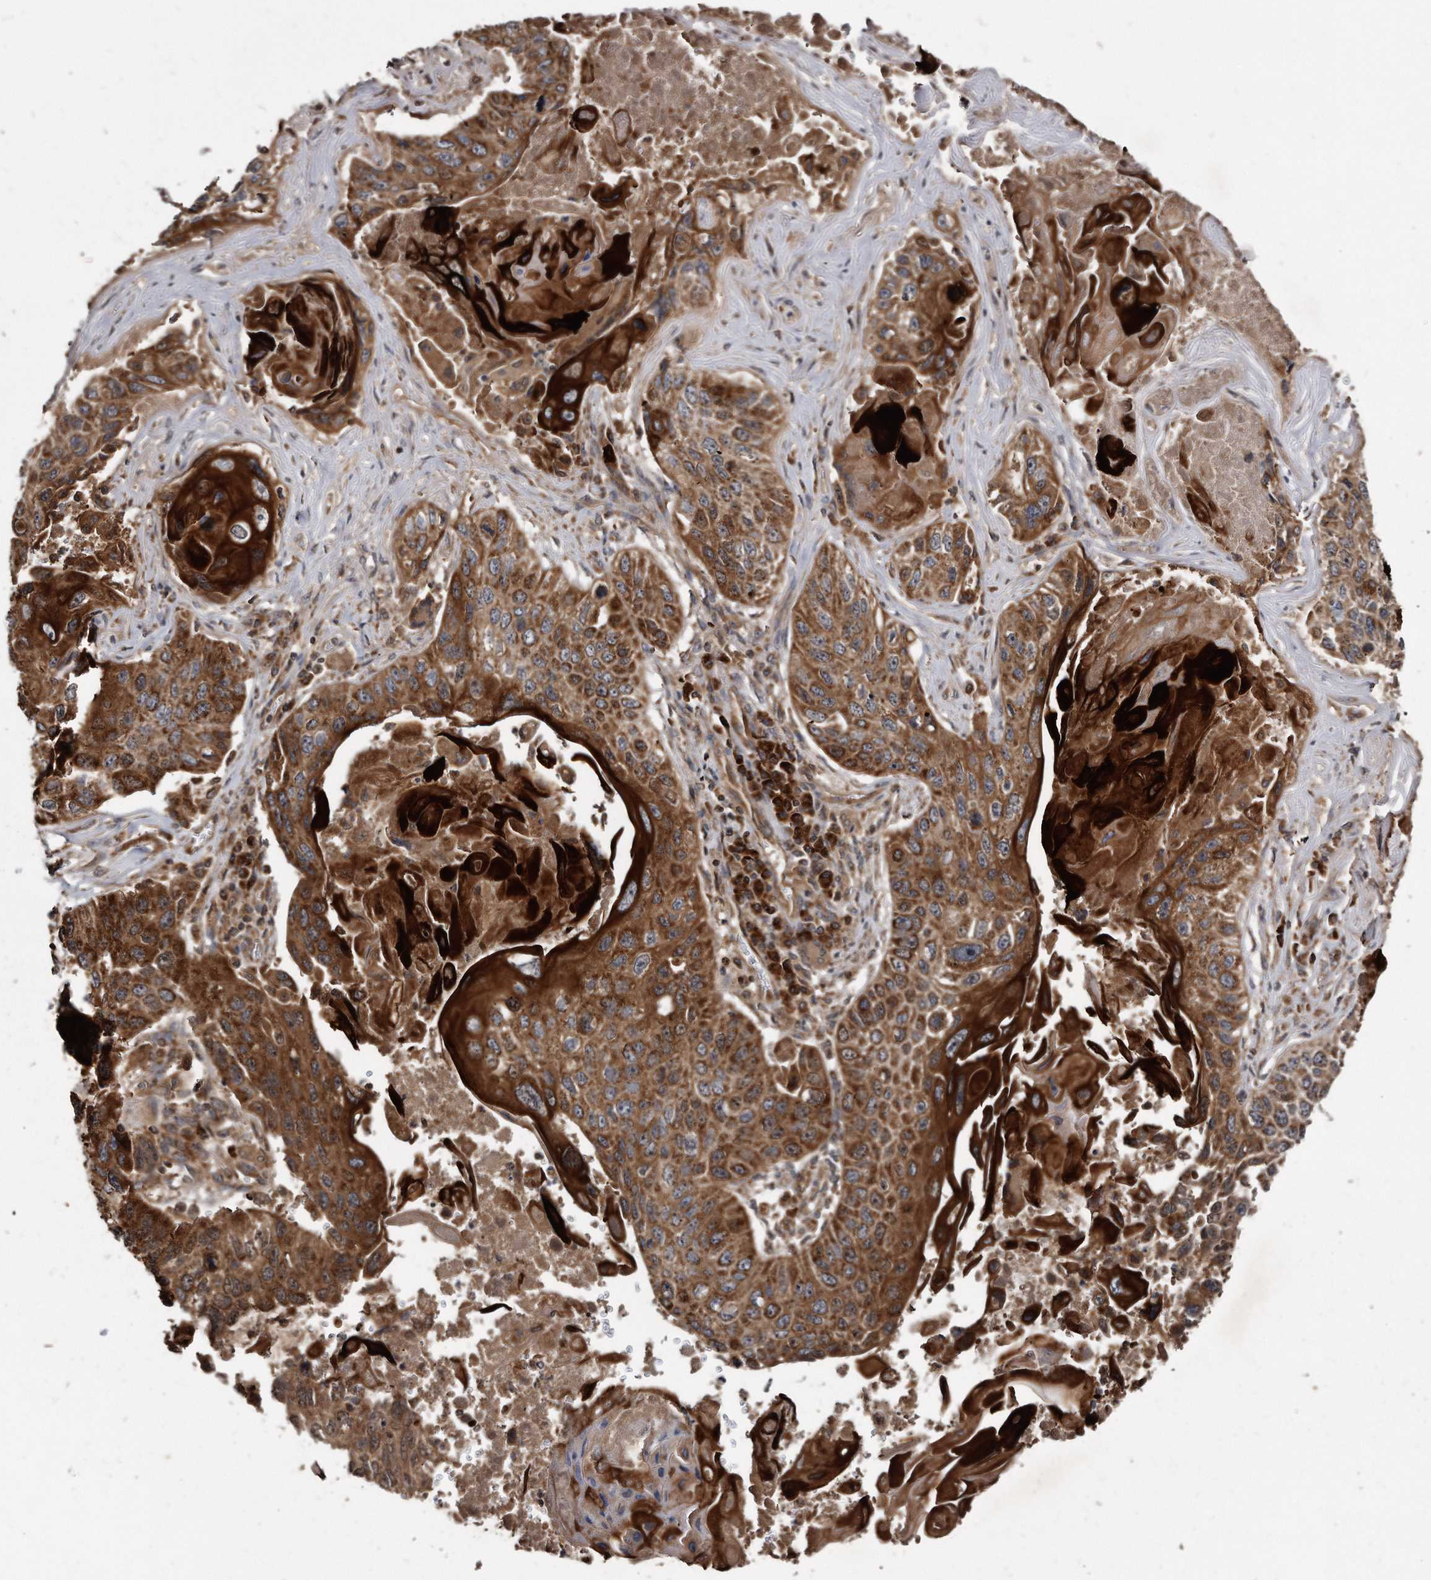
{"staining": {"intensity": "strong", "quantity": ">75%", "location": "cytoplasmic/membranous"}, "tissue": "lung cancer", "cell_type": "Tumor cells", "image_type": "cancer", "snomed": [{"axis": "morphology", "description": "Squamous cell carcinoma, NOS"}, {"axis": "topography", "description": "Lung"}], "caption": "Tumor cells demonstrate high levels of strong cytoplasmic/membranous staining in approximately >75% of cells in human lung cancer.", "gene": "FAM136A", "patient": {"sex": "male", "age": 61}}